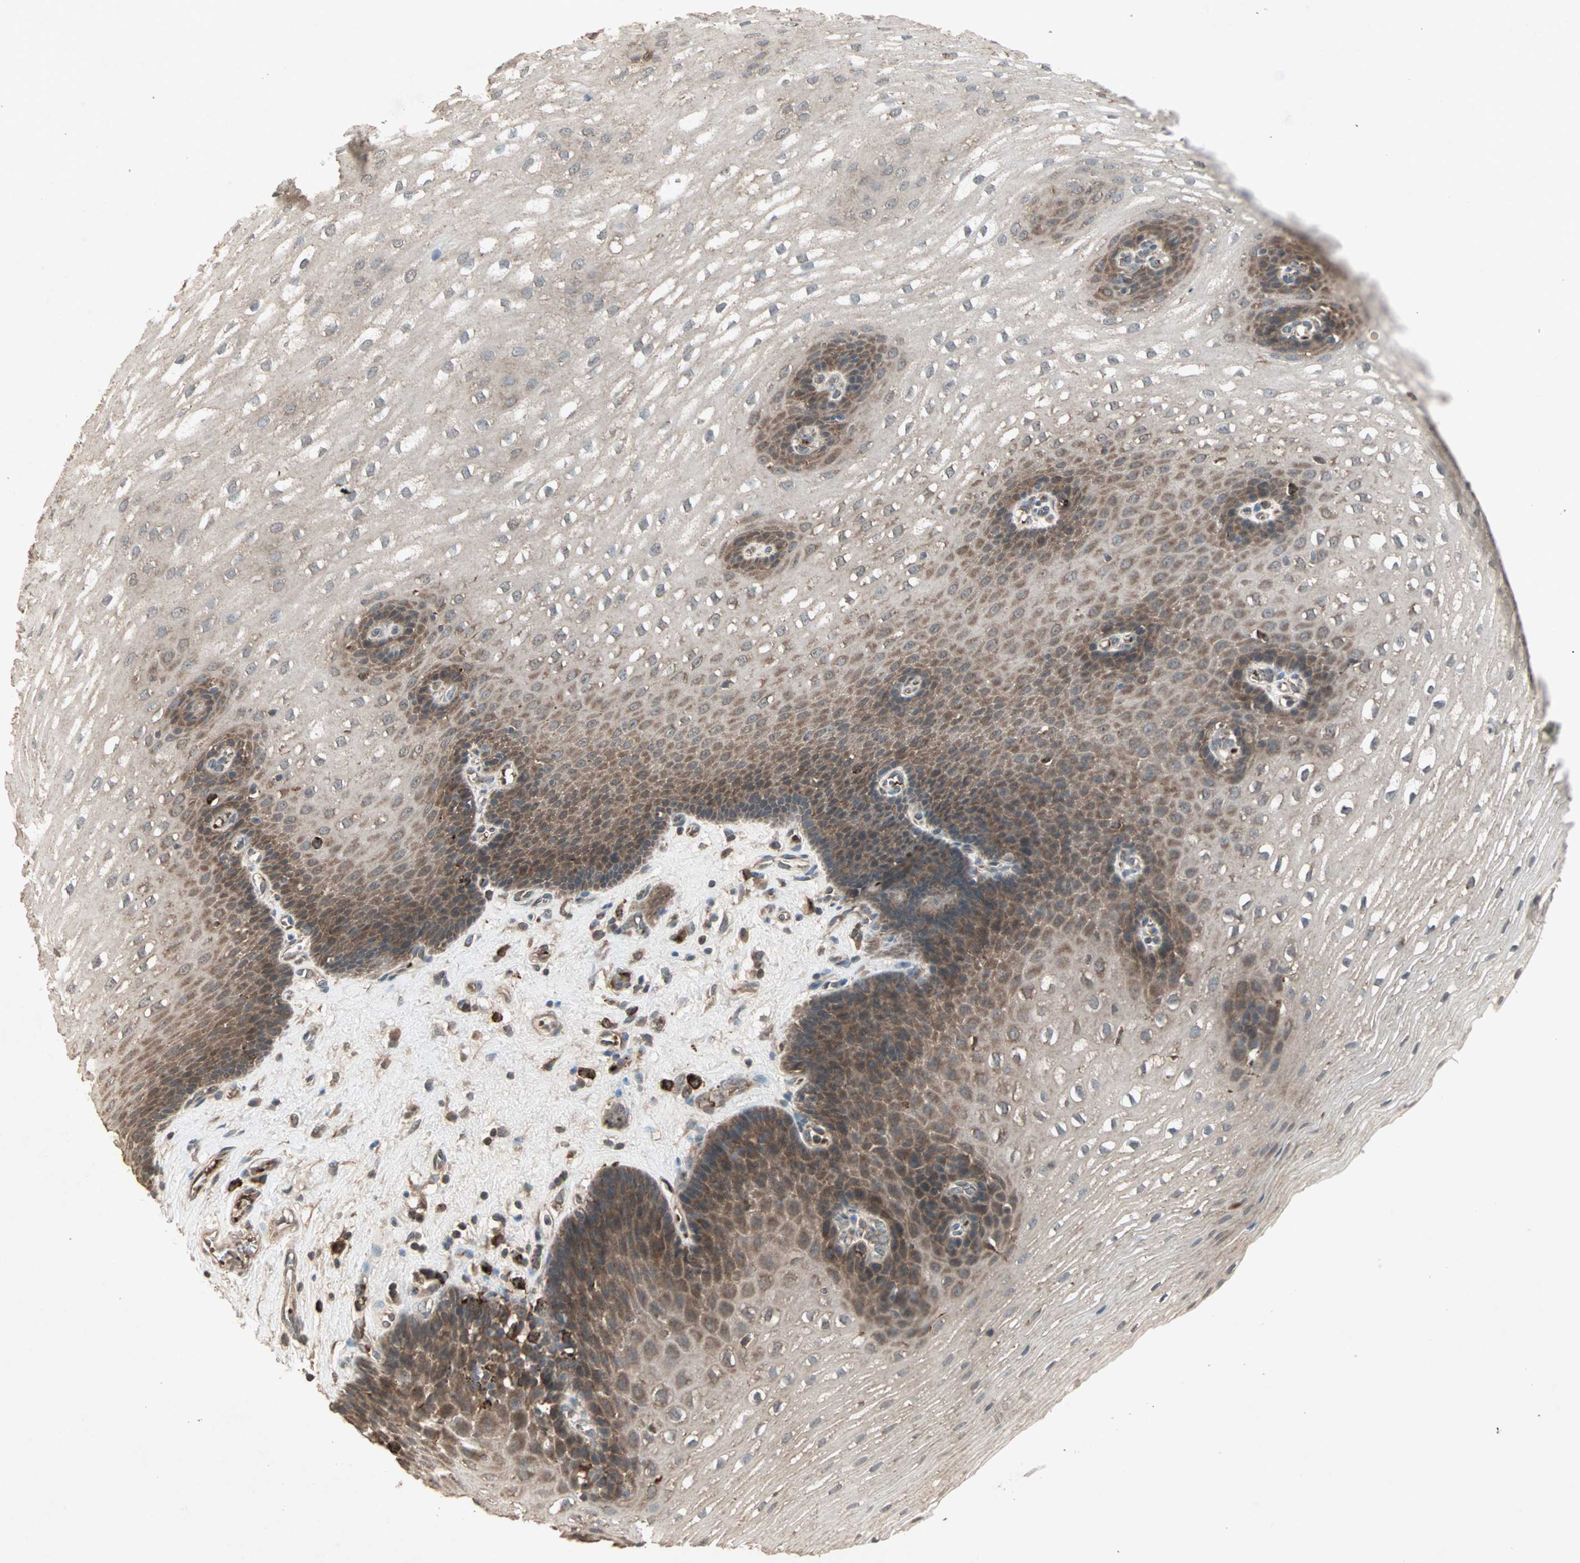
{"staining": {"intensity": "strong", "quantity": "25%-75%", "location": "cytoplasmic/membranous"}, "tissue": "esophagus", "cell_type": "Squamous epithelial cells", "image_type": "normal", "snomed": [{"axis": "morphology", "description": "Normal tissue, NOS"}, {"axis": "topography", "description": "Esophagus"}], "caption": "Protein staining by immunohistochemistry demonstrates strong cytoplasmic/membranous positivity in about 25%-75% of squamous epithelial cells in benign esophagus.", "gene": "UBAC1", "patient": {"sex": "male", "age": 48}}